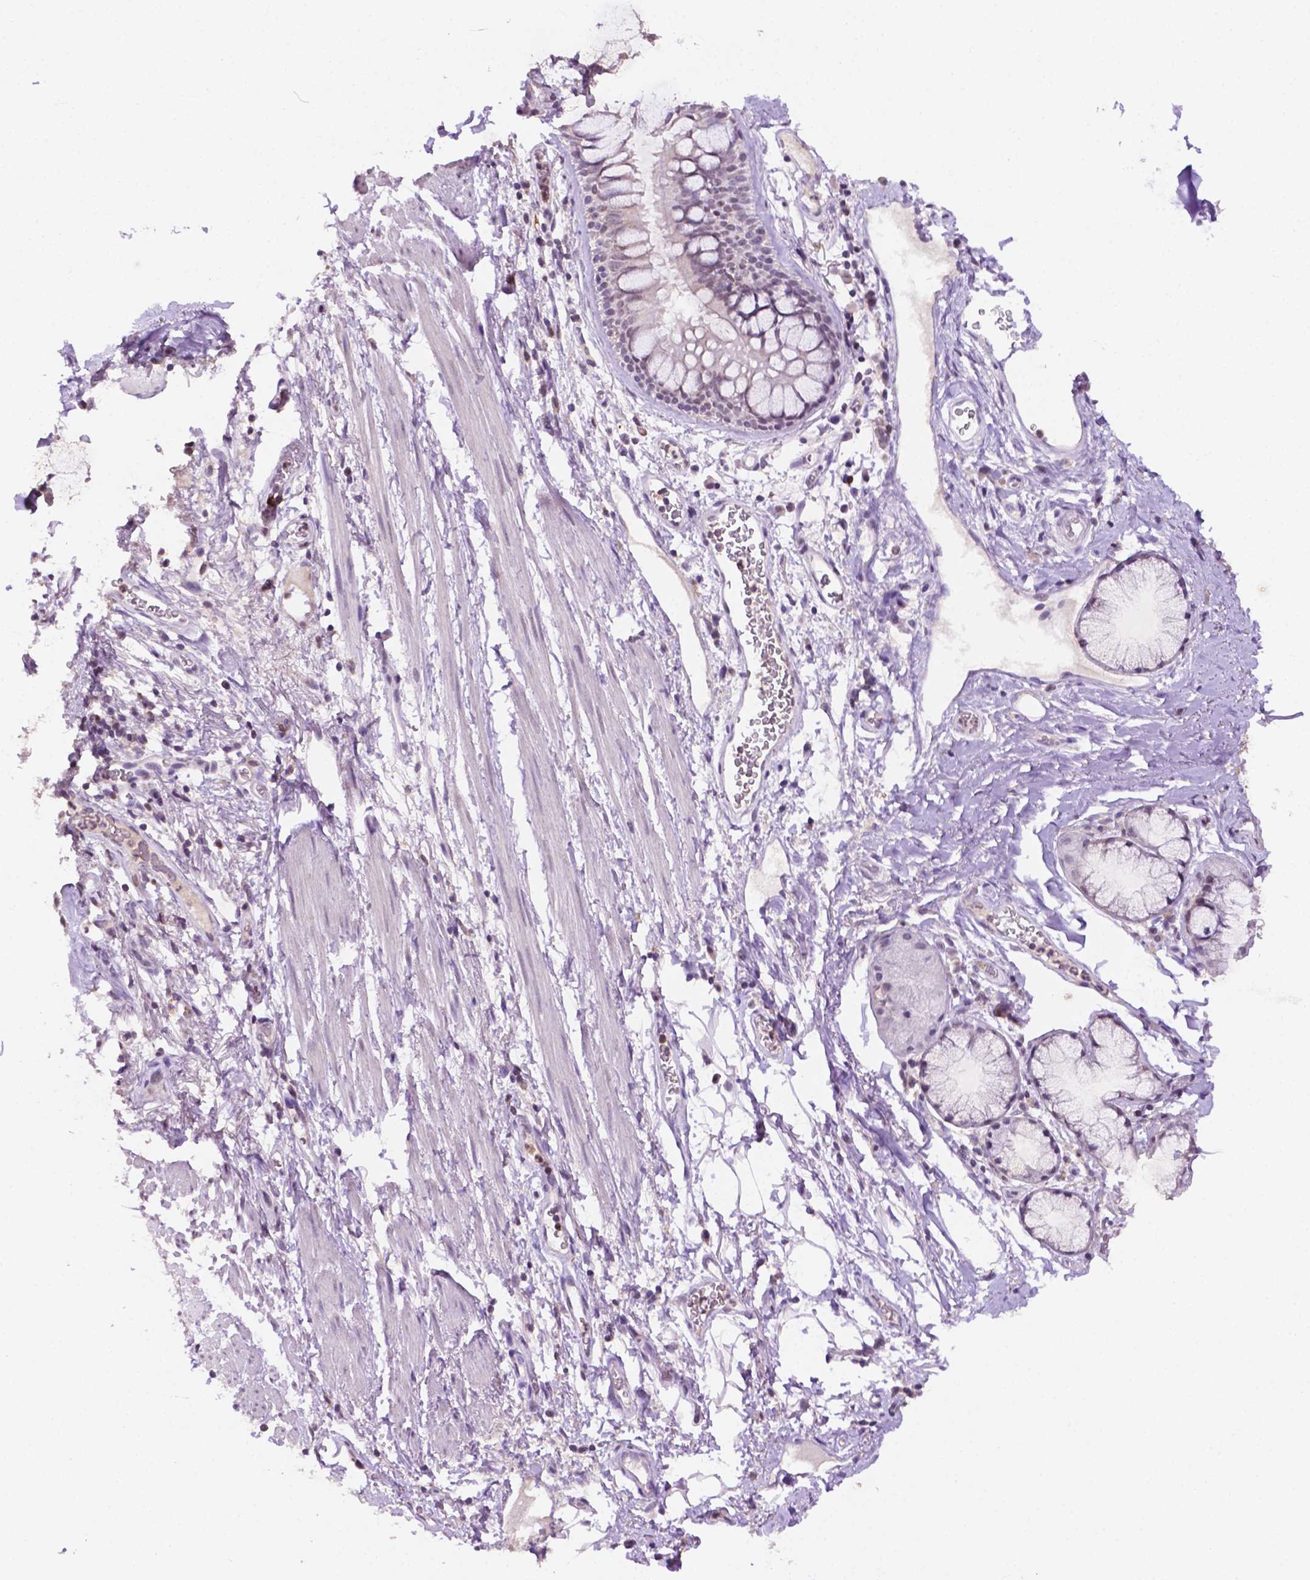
{"staining": {"intensity": "negative", "quantity": "none", "location": "none"}, "tissue": "adipose tissue", "cell_type": "Adipocytes", "image_type": "normal", "snomed": [{"axis": "morphology", "description": "Normal tissue, NOS"}, {"axis": "topography", "description": "Bronchus"}, {"axis": "topography", "description": "Lung"}], "caption": "This image is of benign adipose tissue stained with IHC to label a protein in brown with the nuclei are counter-stained blue. There is no positivity in adipocytes.", "gene": "PTPN6", "patient": {"sex": "female", "age": 57}}